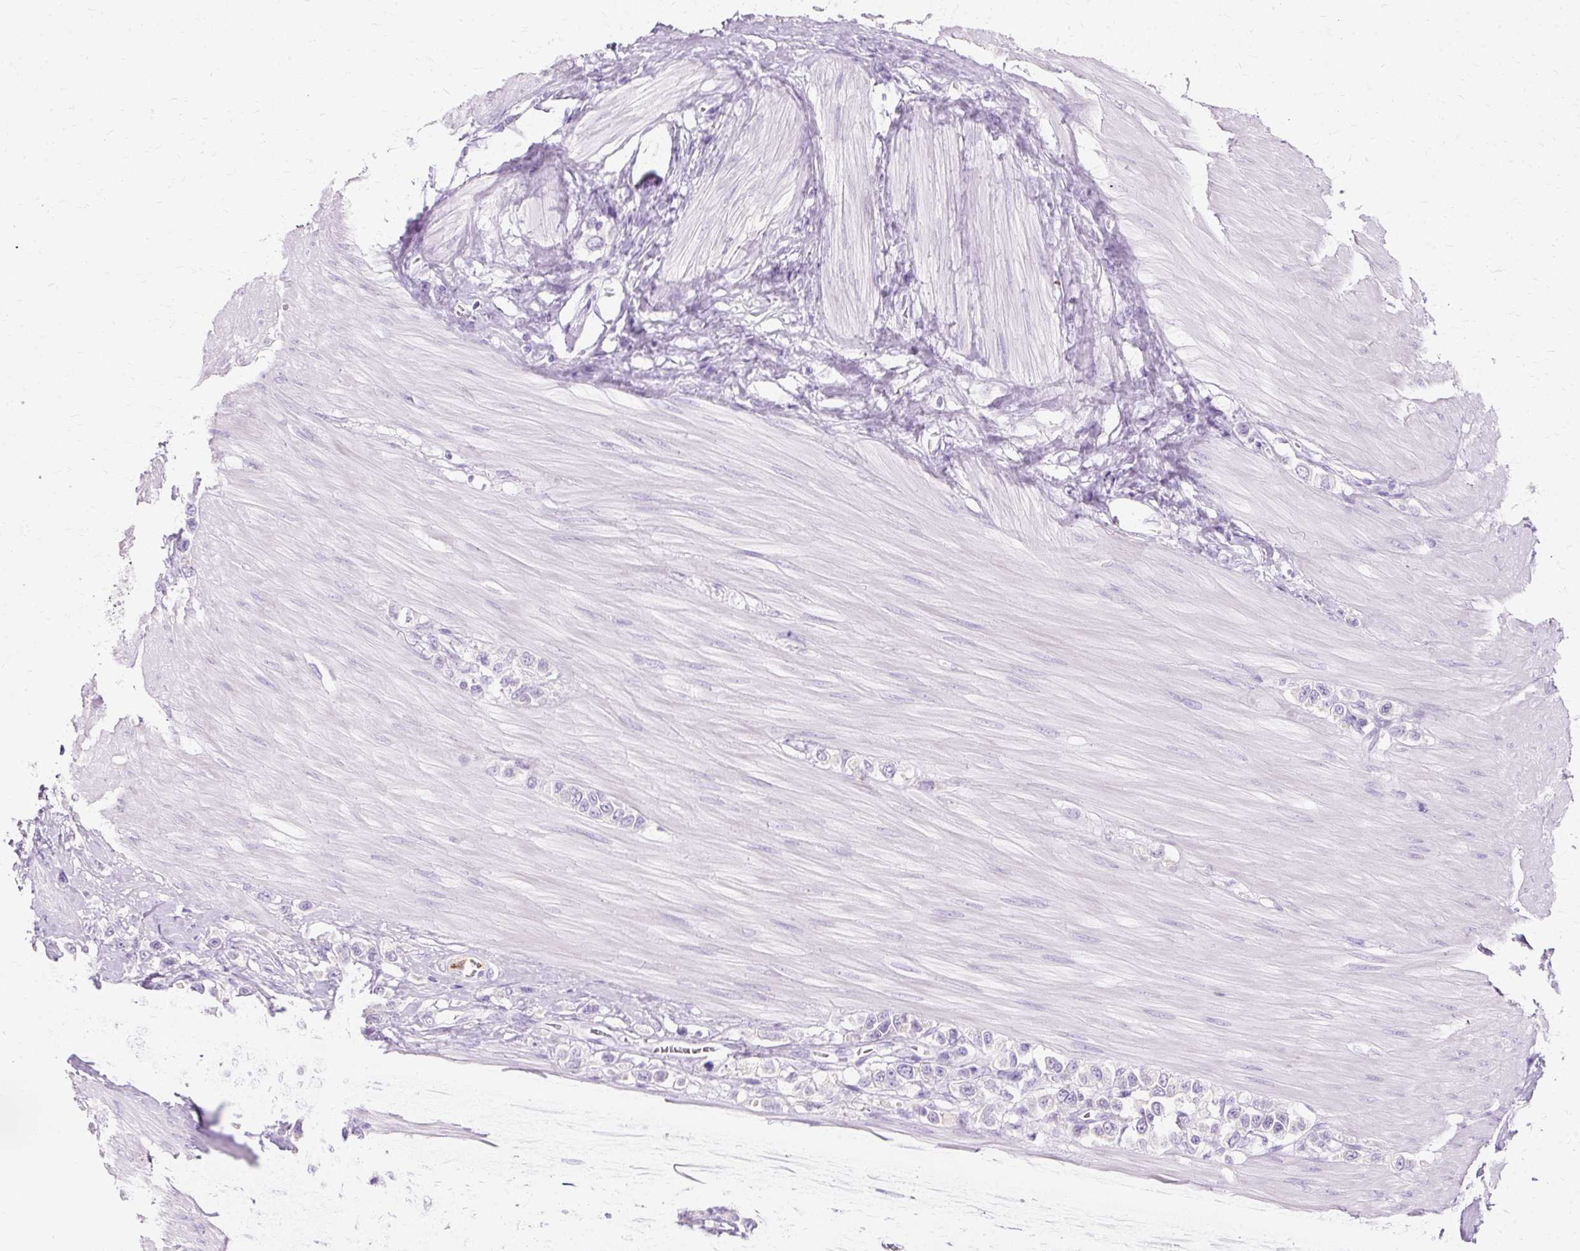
{"staining": {"intensity": "negative", "quantity": "none", "location": "none"}, "tissue": "stomach cancer", "cell_type": "Tumor cells", "image_type": "cancer", "snomed": [{"axis": "morphology", "description": "Adenocarcinoma, NOS"}, {"axis": "topography", "description": "Stomach"}], "caption": "An IHC image of adenocarcinoma (stomach) is shown. There is no staining in tumor cells of adenocarcinoma (stomach).", "gene": "DEFA1", "patient": {"sex": "female", "age": 65}}